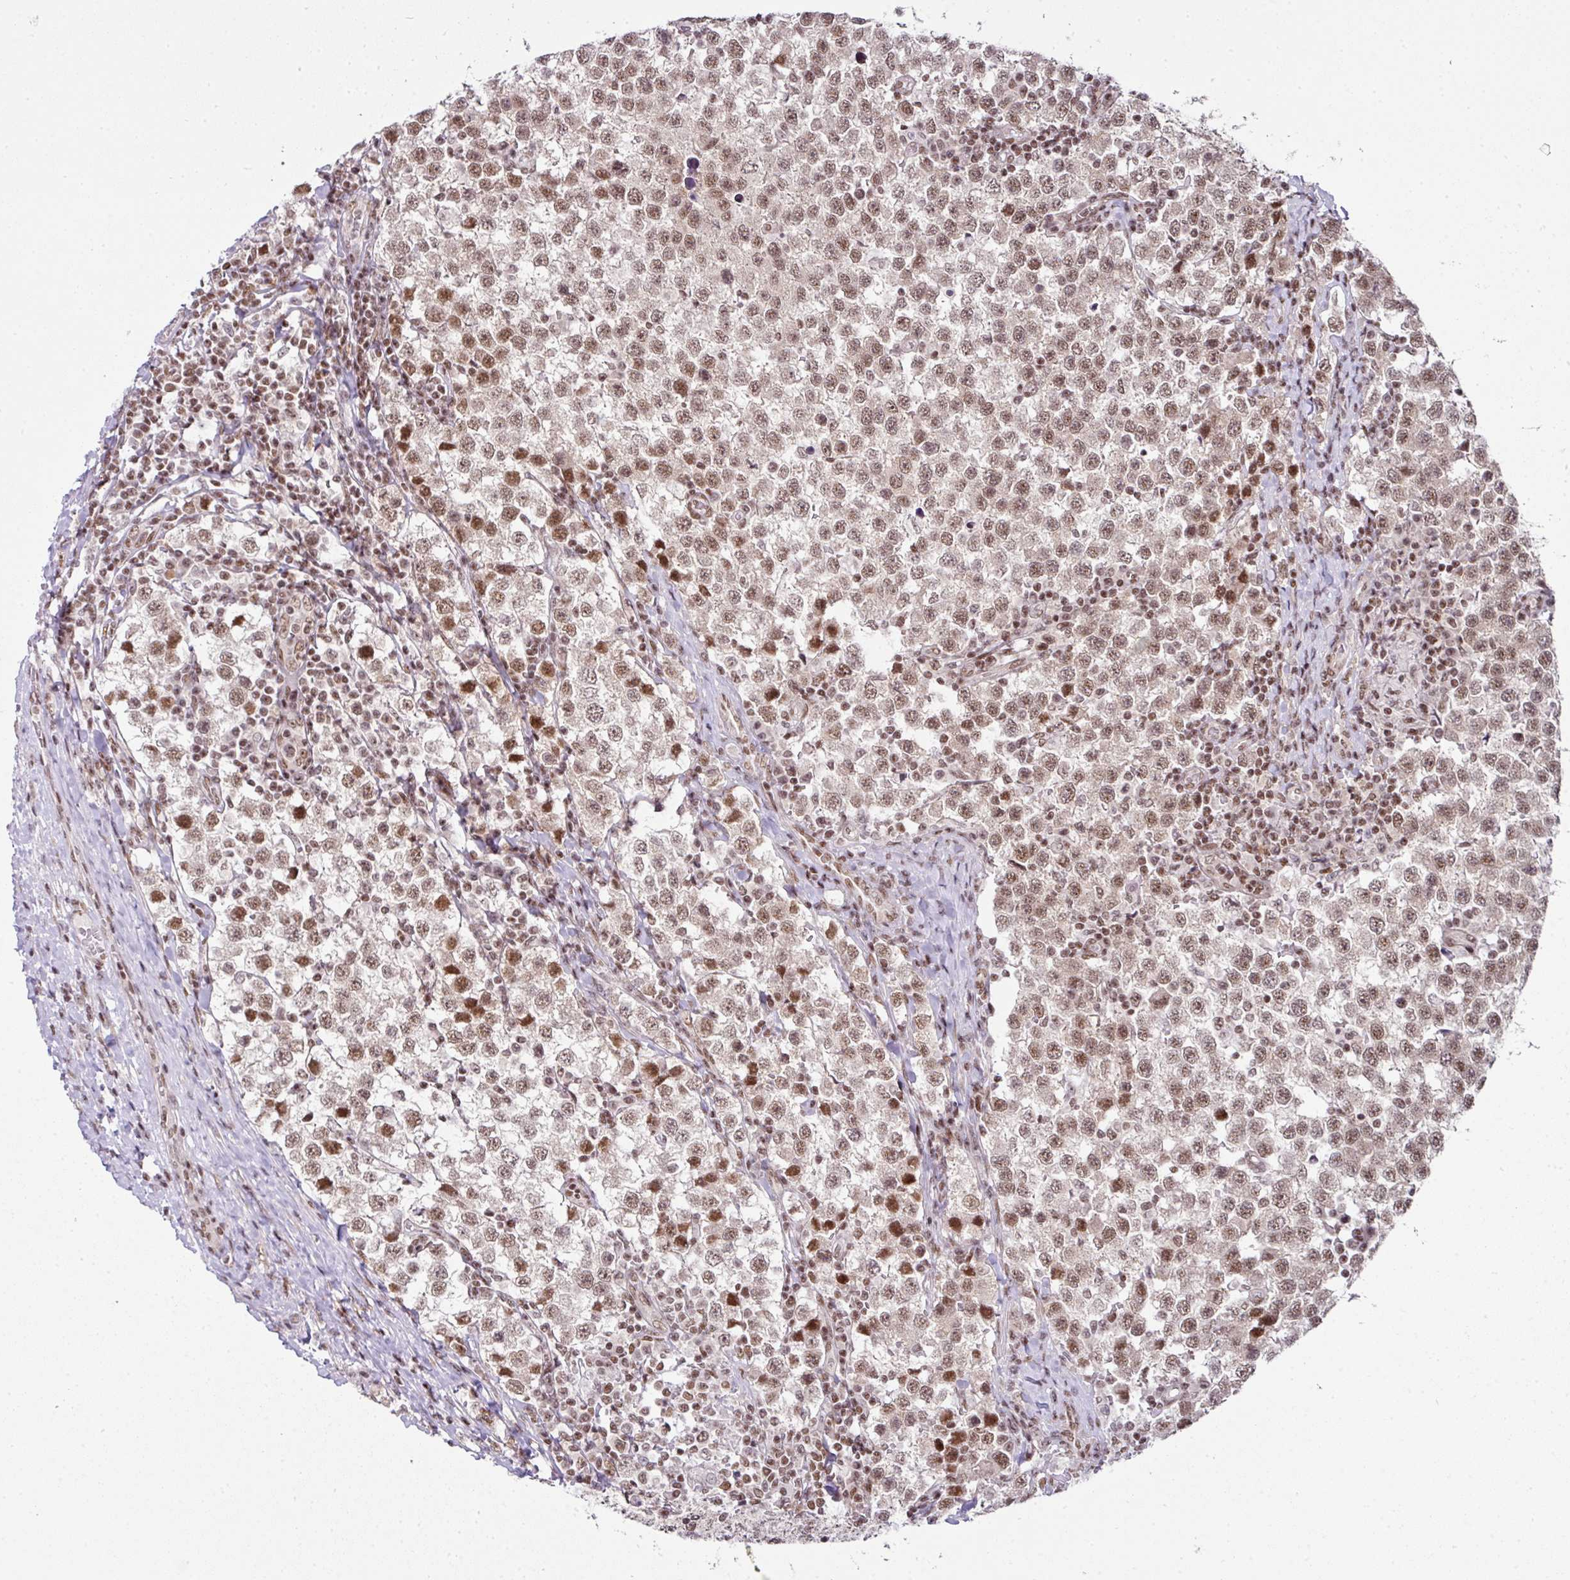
{"staining": {"intensity": "moderate", "quantity": ">75%", "location": "nuclear"}, "tissue": "testis cancer", "cell_type": "Tumor cells", "image_type": "cancer", "snomed": [{"axis": "morphology", "description": "Seminoma, NOS"}, {"axis": "topography", "description": "Testis"}], "caption": "Testis cancer tissue shows moderate nuclear expression in about >75% of tumor cells, visualized by immunohistochemistry. (DAB (3,3'-diaminobenzidine) = brown stain, brightfield microscopy at high magnification).", "gene": "NFYA", "patient": {"sex": "male", "age": 34}}